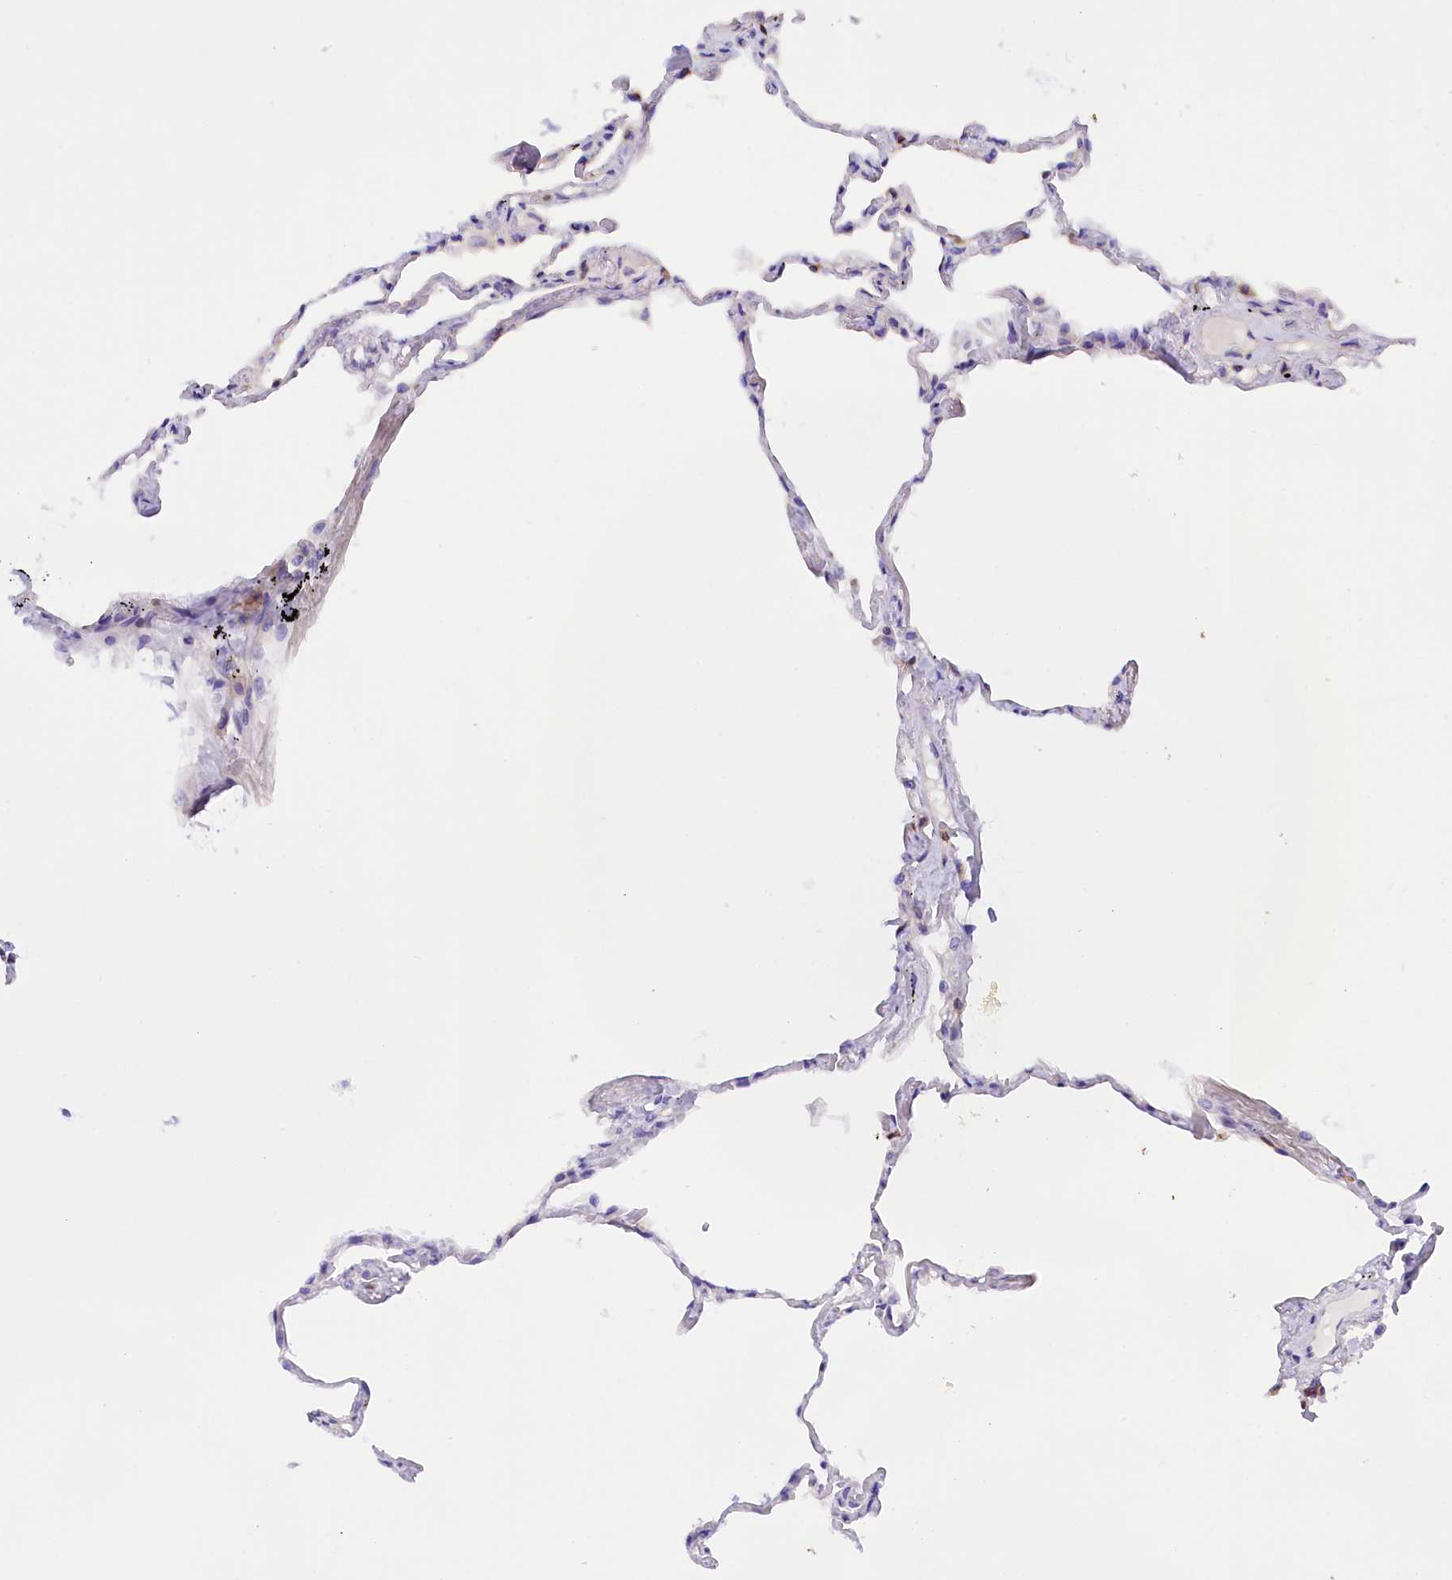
{"staining": {"intensity": "negative", "quantity": "none", "location": "none"}, "tissue": "lung", "cell_type": "Alveolar cells", "image_type": "normal", "snomed": [{"axis": "morphology", "description": "Normal tissue, NOS"}, {"axis": "topography", "description": "Lung"}], "caption": "IHC micrograph of normal lung: lung stained with DAB reveals no significant protein expression in alveolar cells. (Immunohistochemistry, brightfield microscopy, high magnification).", "gene": "FAM193A", "patient": {"sex": "female", "age": 67}}